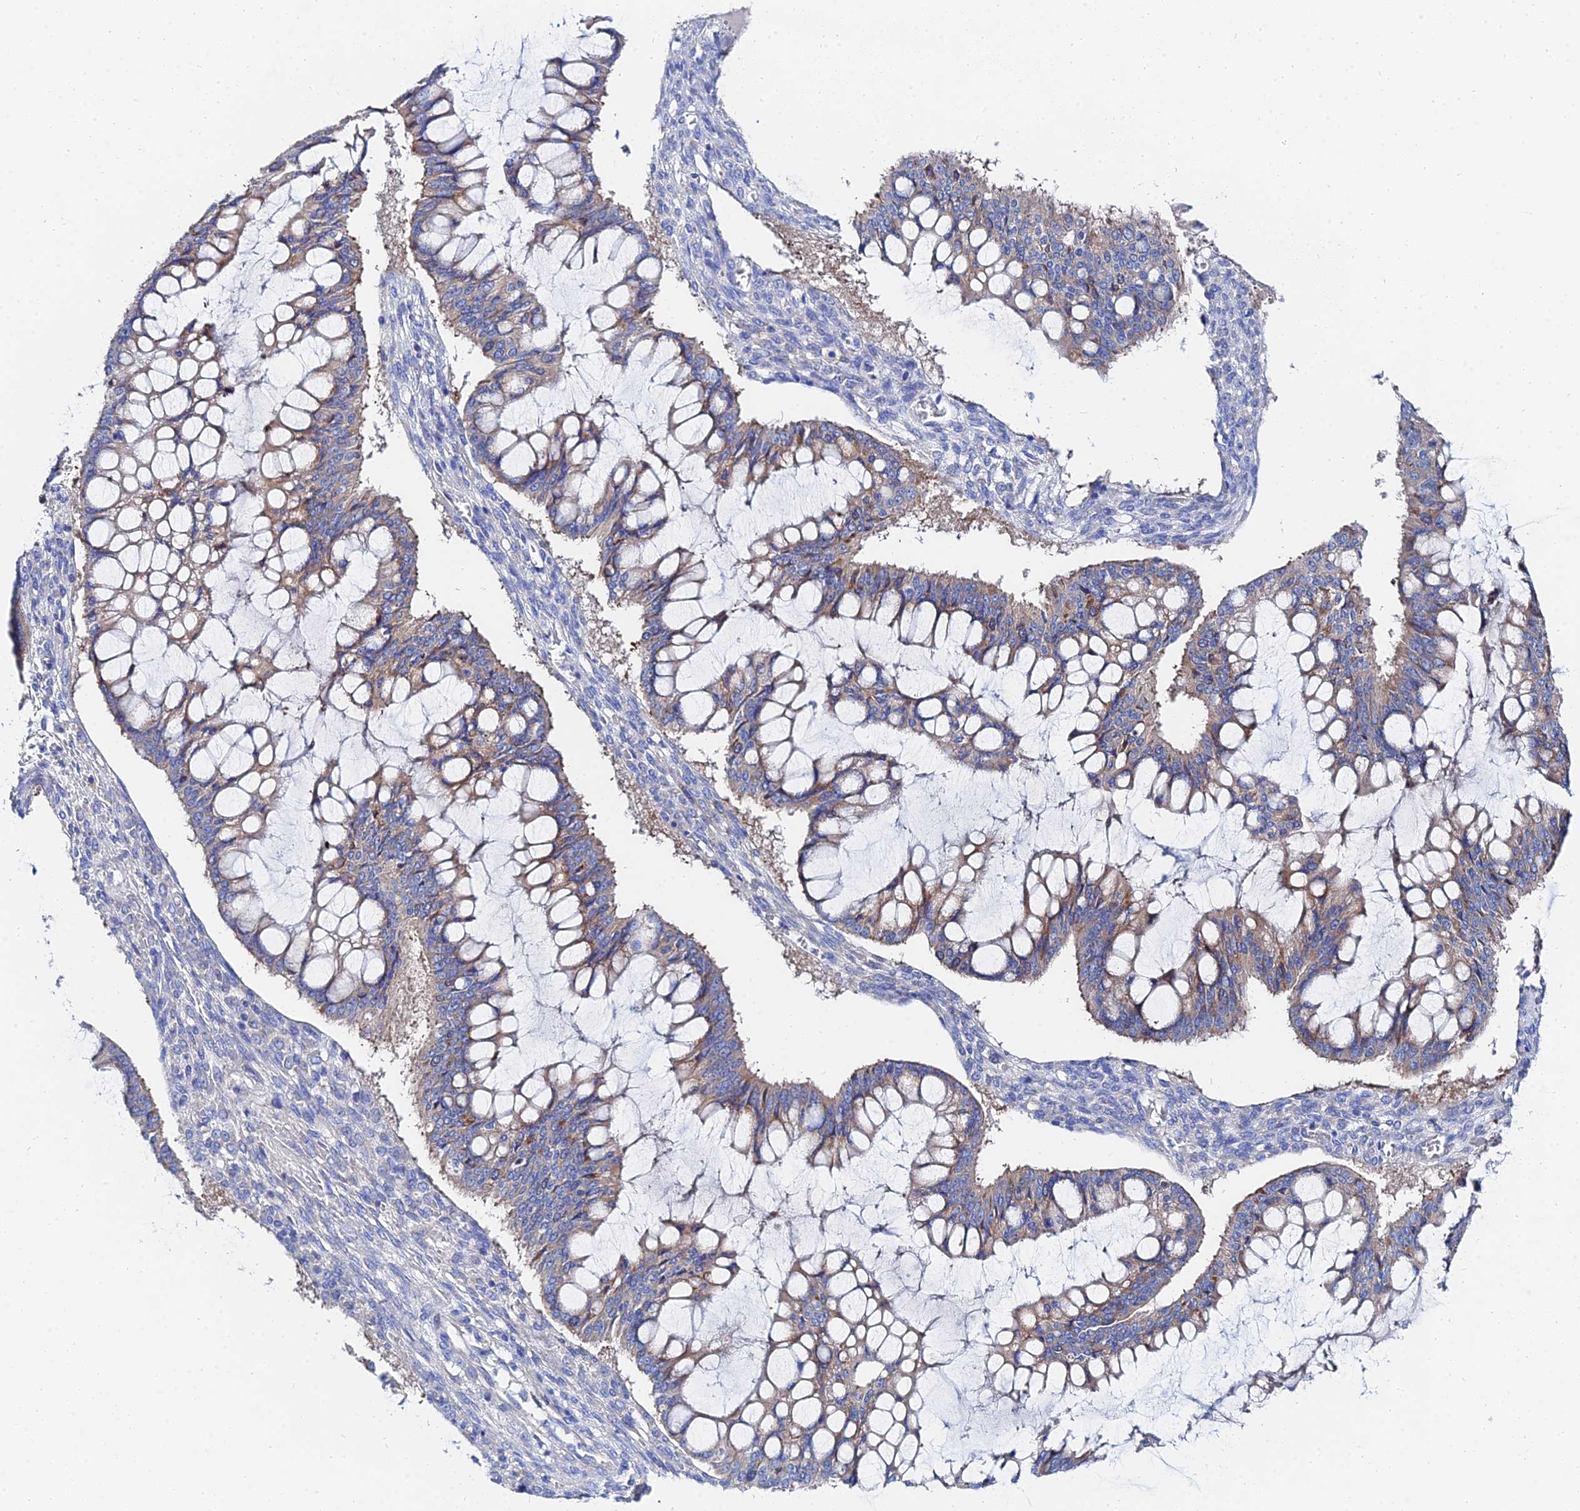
{"staining": {"intensity": "weak", "quantity": ">75%", "location": "cytoplasmic/membranous"}, "tissue": "ovarian cancer", "cell_type": "Tumor cells", "image_type": "cancer", "snomed": [{"axis": "morphology", "description": "Cystadenocarcinoma, mucinous, NOS"}, {"axis": "topography", "description": "Ovary"}], "caption": "Weak cytoplasmic/membranous positivity for a protein is identified in about >75% of tumor cells of ovarian cancer (mucinous cystadenocarcinoma) using immunohistochemistry (IHC).", "gene": "PTTG1", "patient": {"sex": "female", "age": 73}}